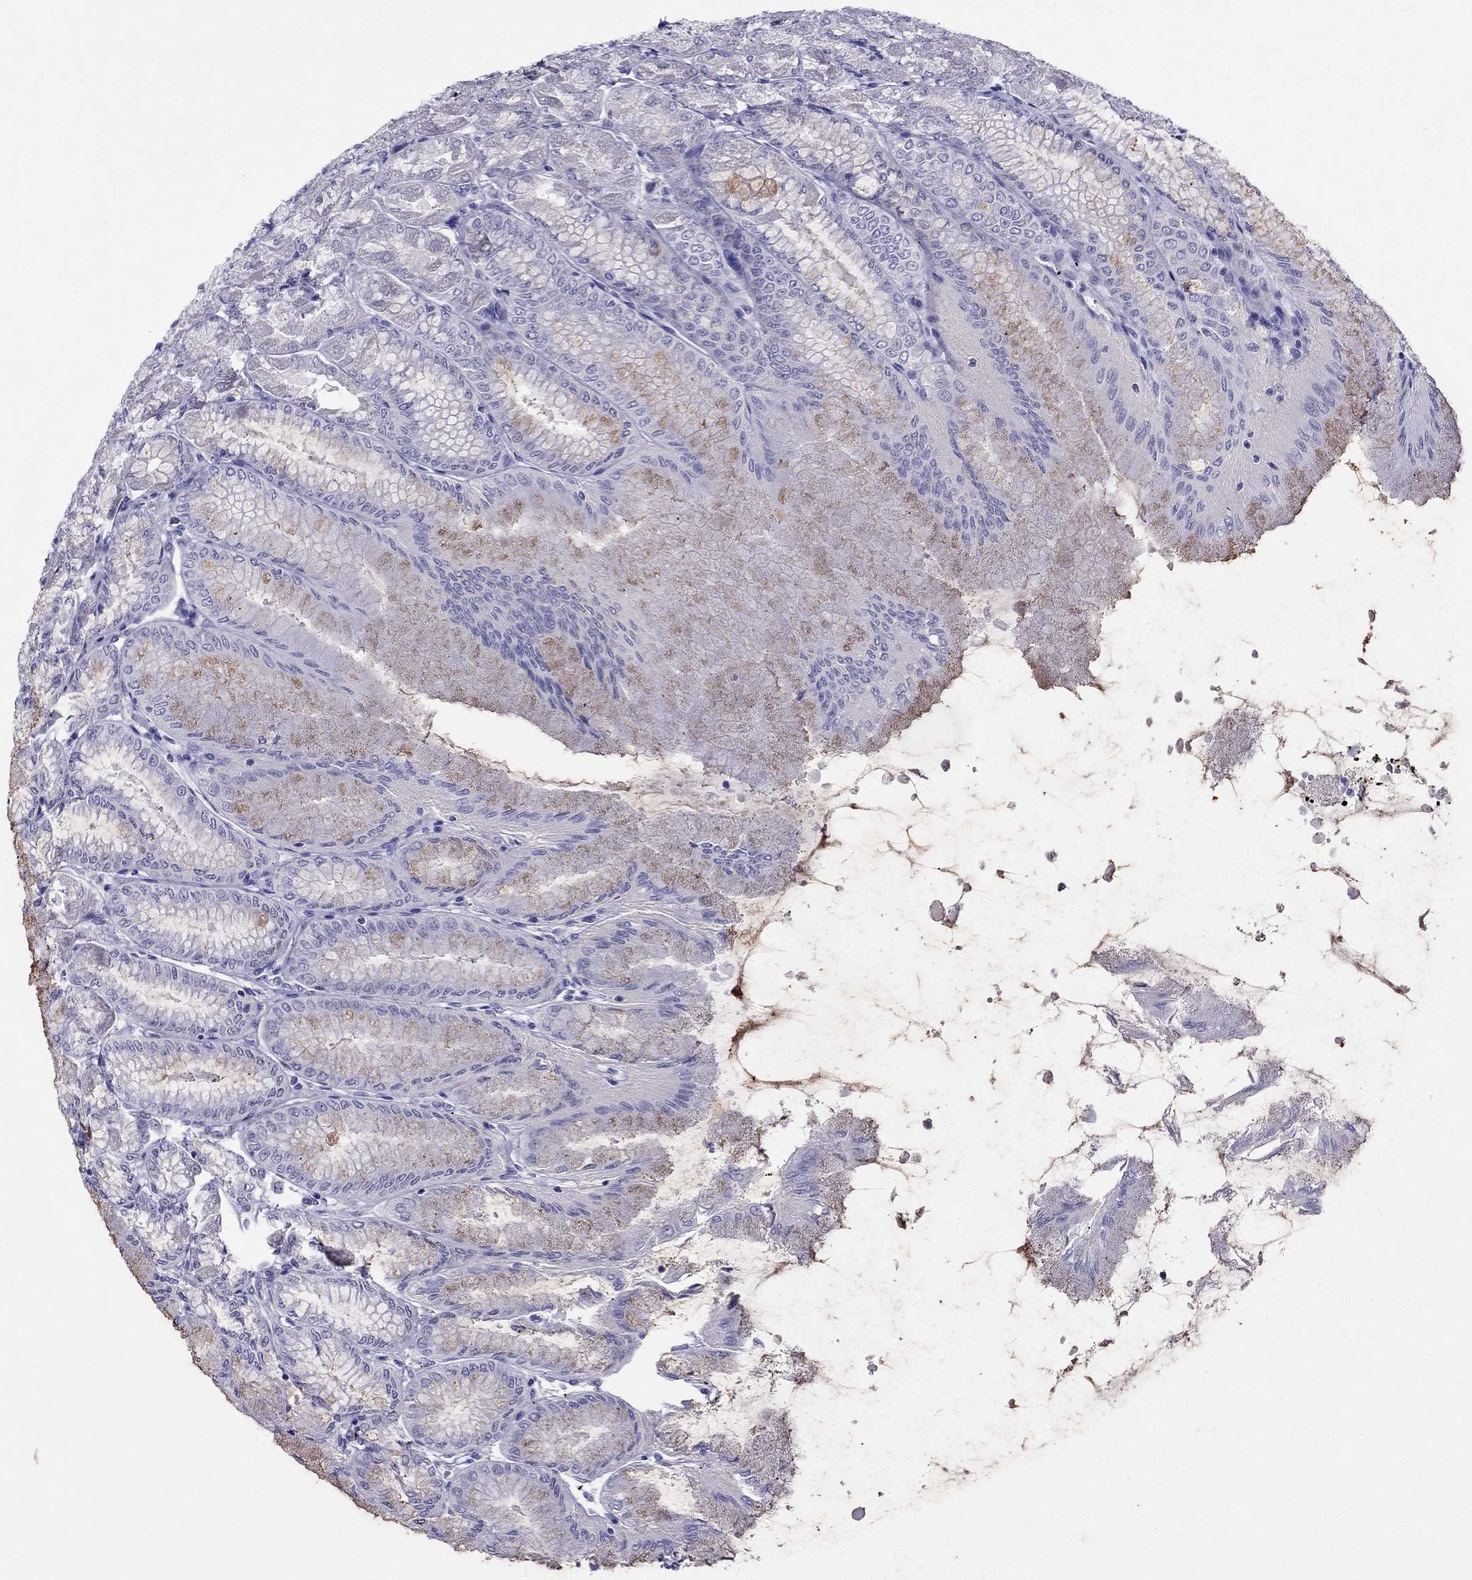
{"staining": {"intensity": "weak", "quantity": "<25%", "location": "cytoplasmic/membranous"}, "tissue": "stomach", "cell_type": "Glandular cells", "image_type": "normal", "snomed": [{"axis": "morphology", "description": "Normal tissue, NOS"}, {"axis": "topography", "description": "Stomach, upper"}], "caption": "There is no significant staining in glandular cells of stomach. Nuclei are stained in blue.", "gene": "ZNF541", "patient": {"sex": "male", "age": 60}}